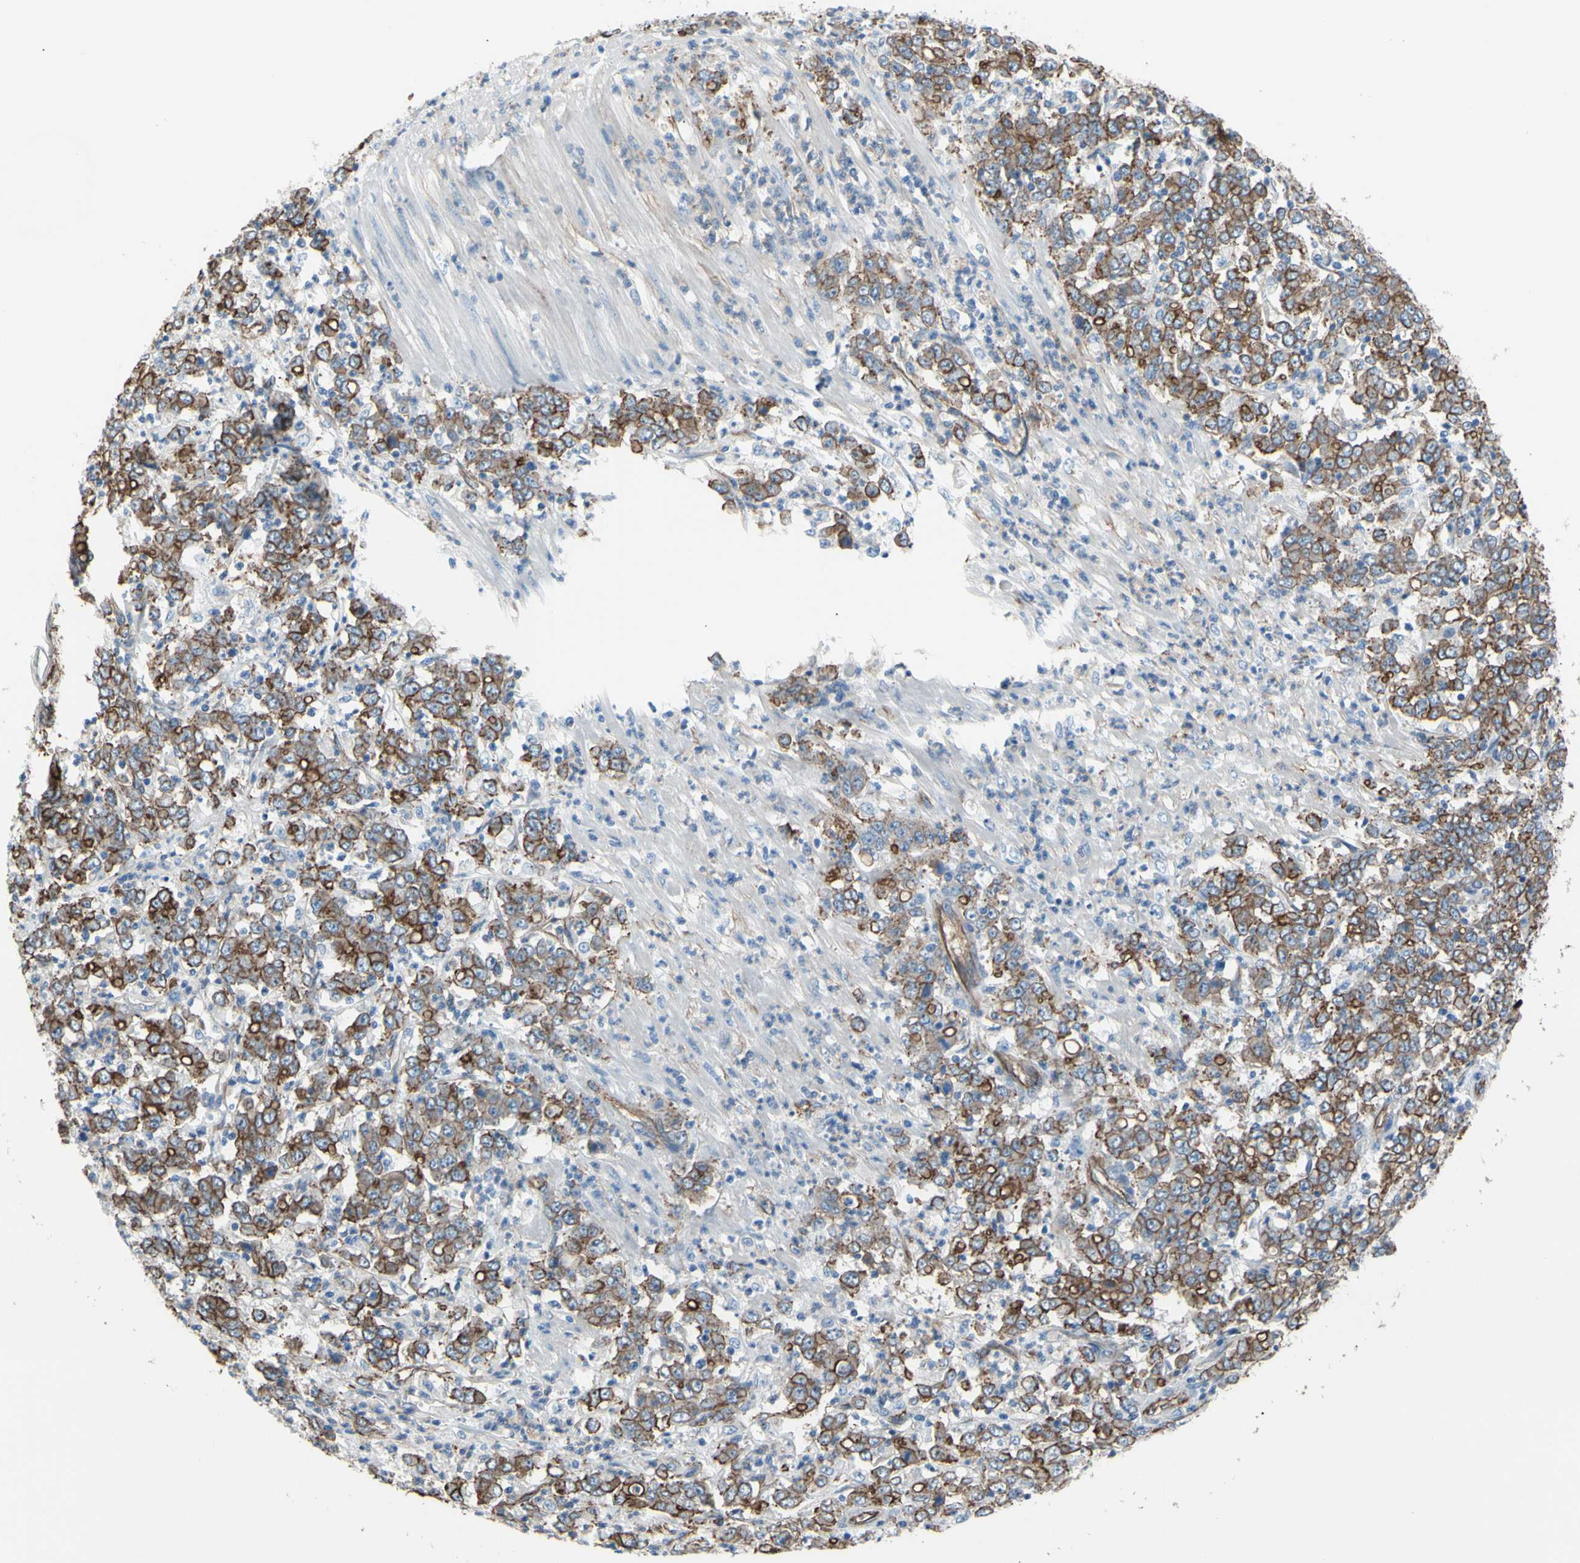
{"staining": {"intensity": "moderate", "quantity": ">75%", "location": "cytoplasmic/membranous"}, "tissue": "stomach cancer", "cell_type": "Tumor cells", "image_type": "cancer", "snomed": [{"axis": "morphology", "description": "Adenocarcinoma, NOS"}, {"axis": "topography", "description": "Stomach, lower"}], "caption": "DAB immunohistochemical staining of human stomach cancer exhibits moderate cytoplasmic/membranous protein staining in about >75% of tumor cells. (Stains: DAB in brown, nuclei in blue, Microscopy: brightfield microscopy at high magnification).", "gene": "TPBG", "patient": {"sex": "female", "age": 71}}